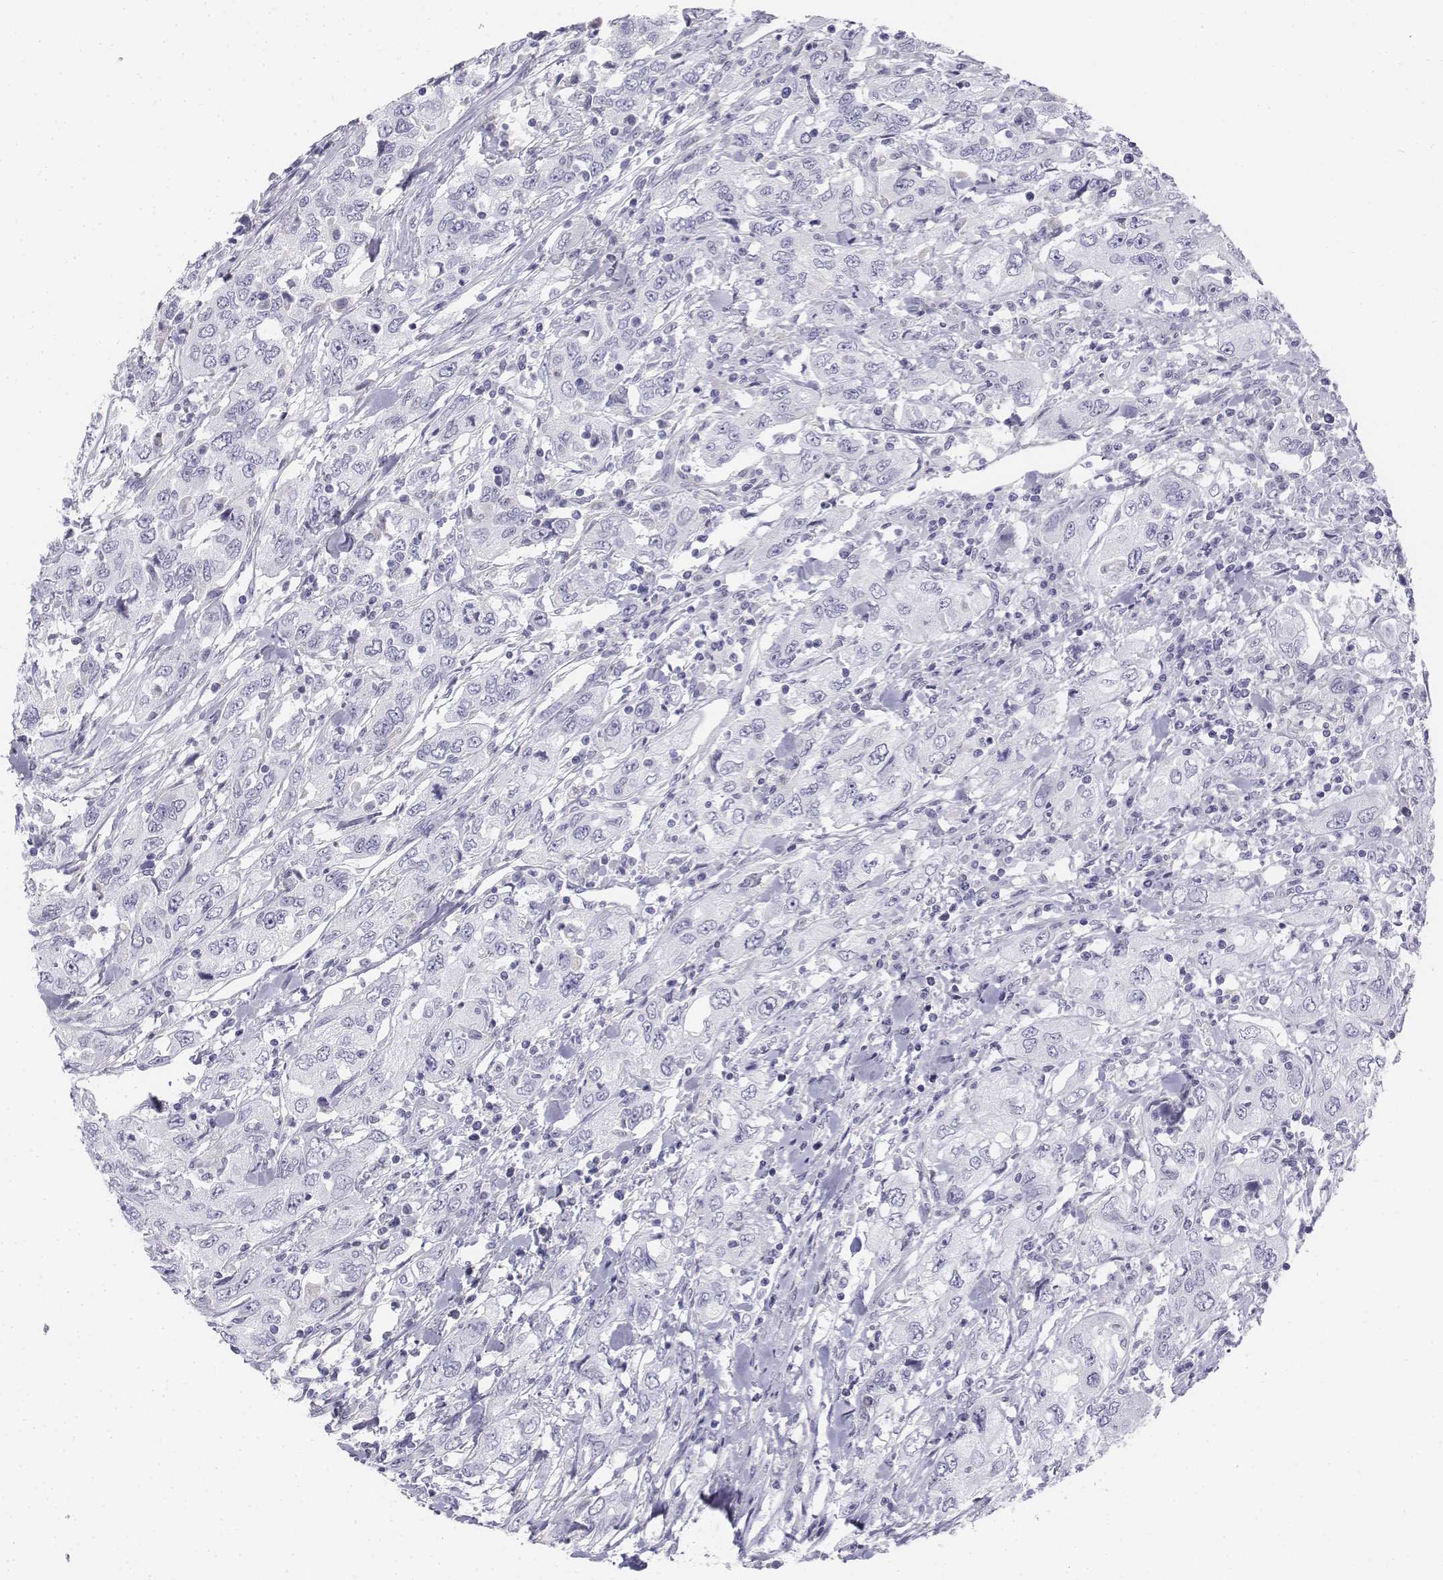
{"staining": {"intensity": "negative", "quantity": "none", "location": "none"}, "tissue": "urothelial cancer", "cell_type": "Tumor cells", "image_type": "cancer", "snomed": [{"axis": "morphology", "description": "Urothelial carcinoma, High grade"}, {"axis": "topography", "description": "Urinary bladder"}], "caption": "Immunohistochemical staining of urothelial cancer exhibits no significant staining in tumor cells.", "gene": "TH", "patient": {"sex": "male", "age": 76}}